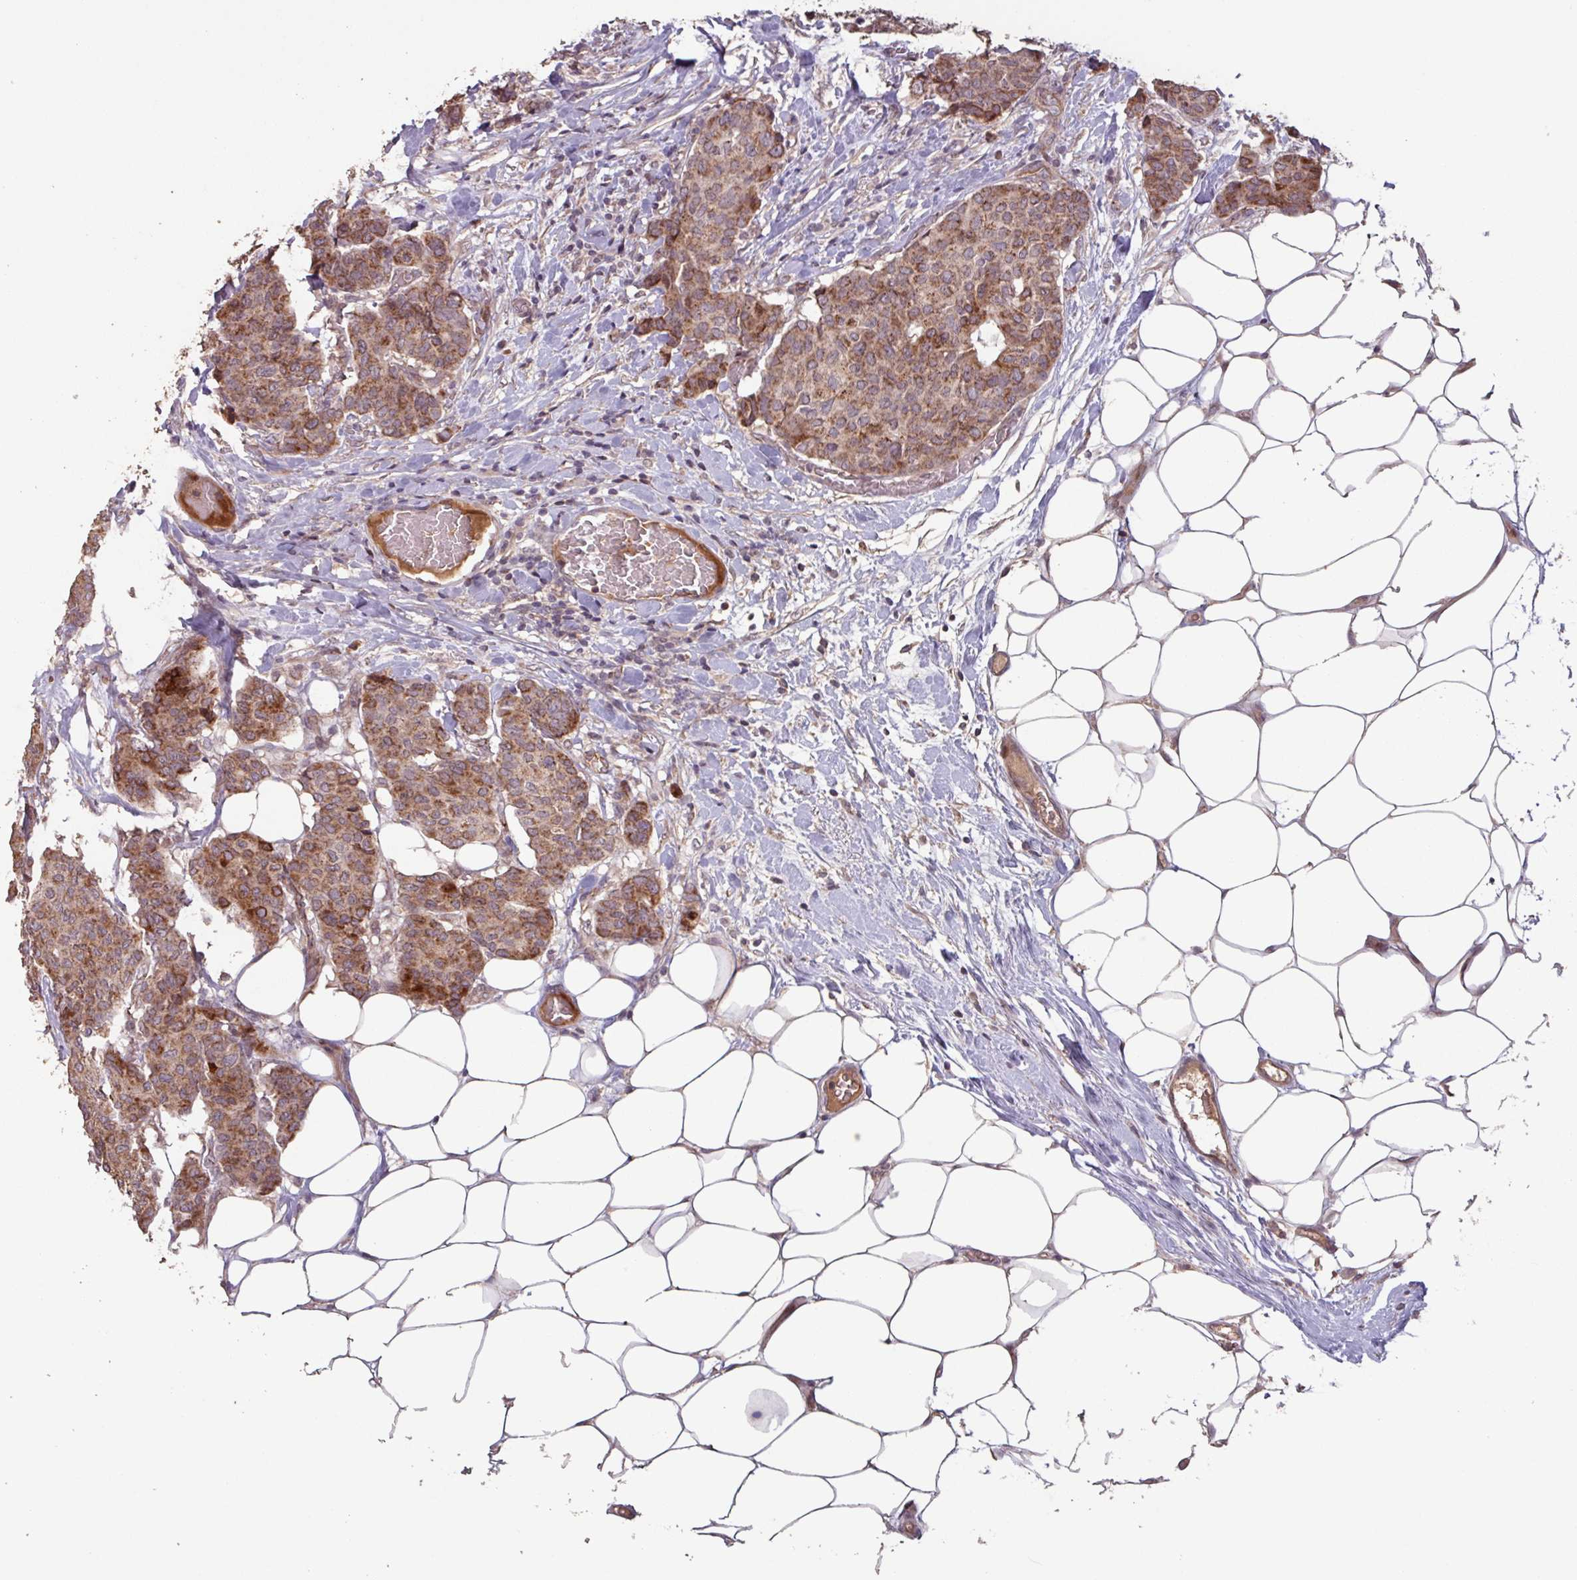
{"staining": {"intensity": "moderate", "quantity": ">75%", "location": "cytoplasmic/membranous"}, "tissue": "breast cancer", "cell_type": "Tumor cells", "image_type": "cancer", "snomed": [{"axis": "morphology", "description": "Duct carcinoma"}, {"axis": "topography", "description": "Breast"}], "caption": "A brown stain labels moderate cytoplasmic/membranous staining of a protein in breast cancer tumor cells.", "gene": "TMEM88", "patient": {"sex": "female", "age": 75}}